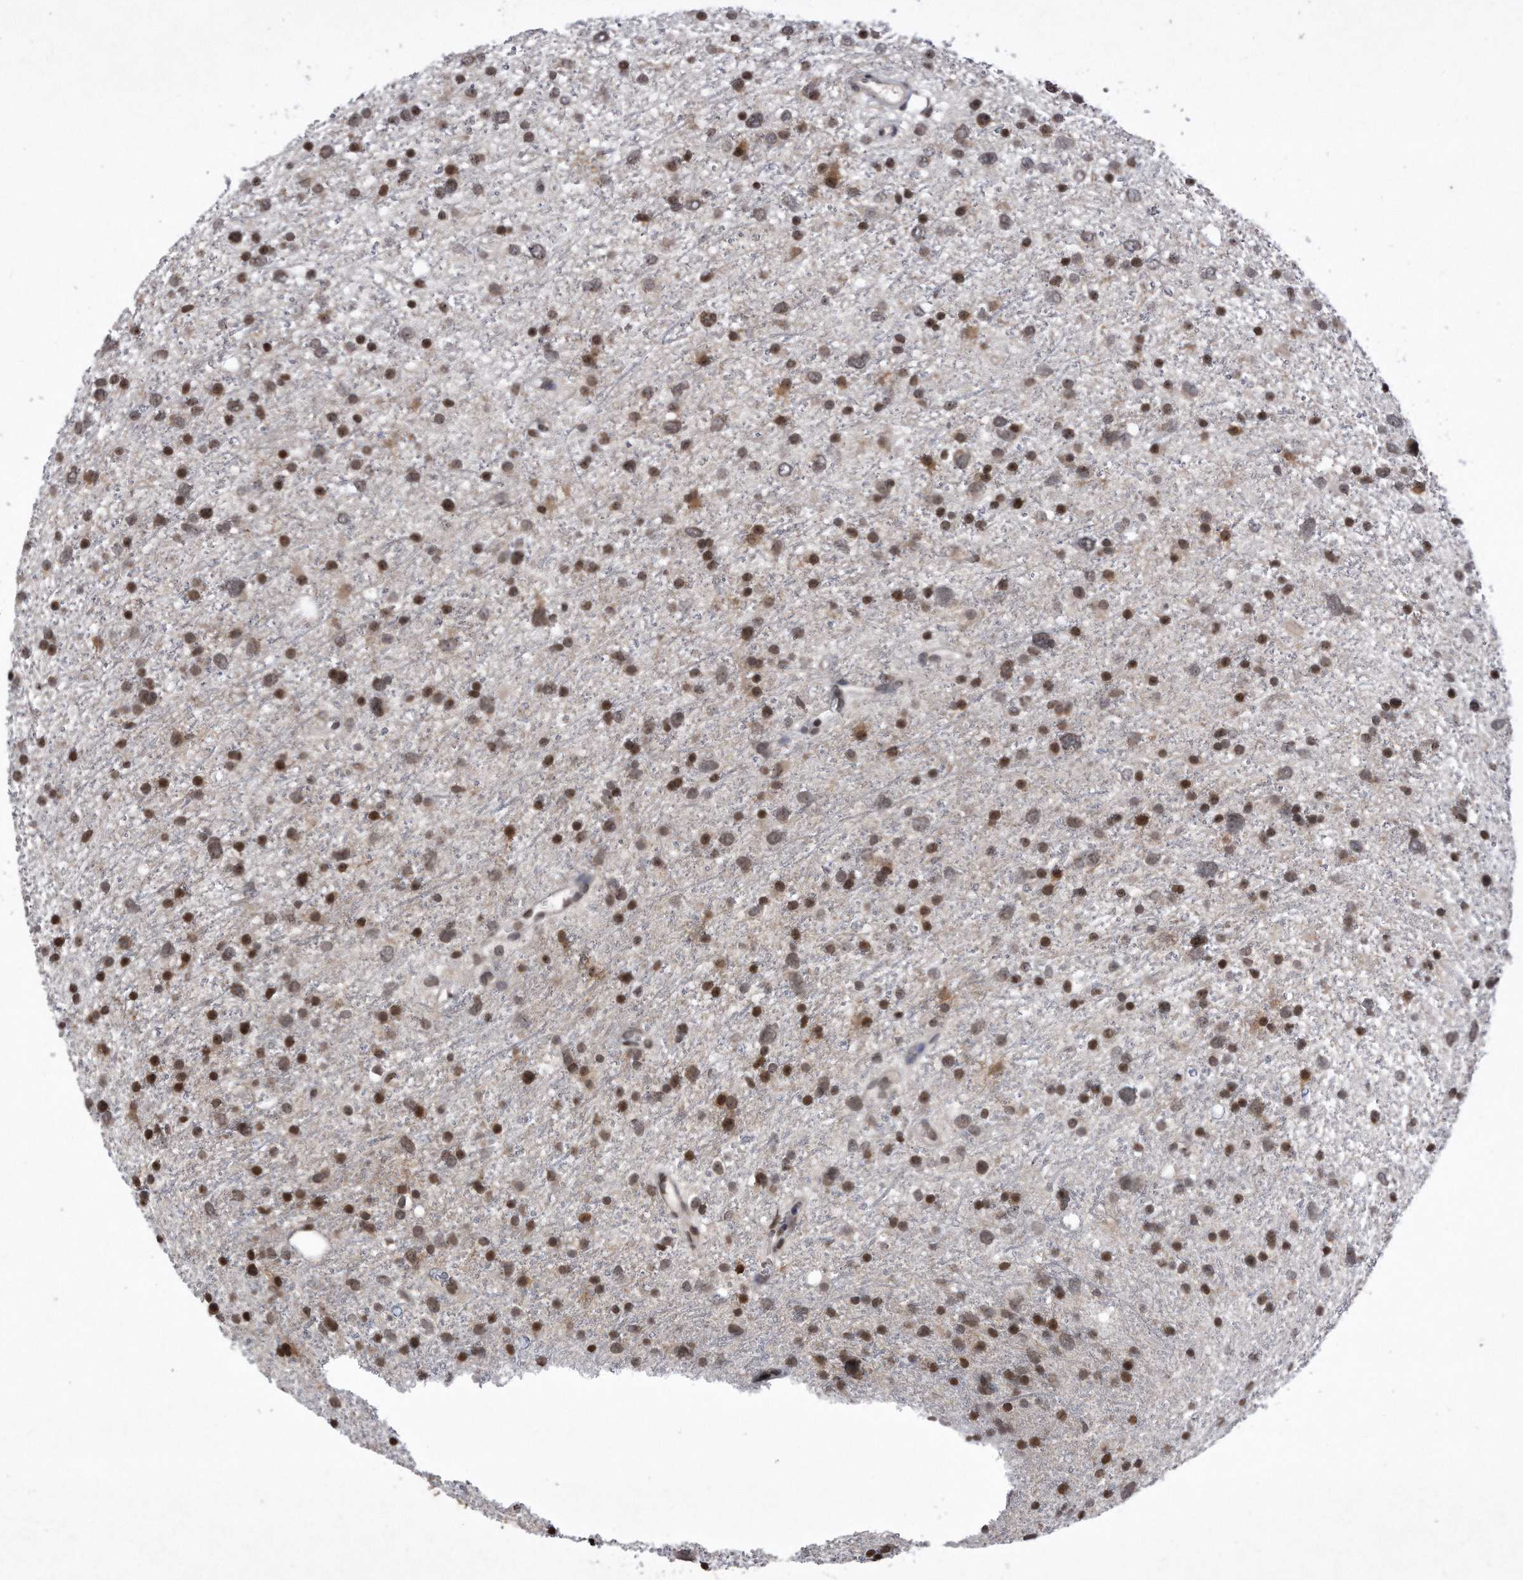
{"staining": {"intensity": "moderate", "quantity": "25%-75%", "location": "cytoplasmic/membranous,nuclear"}, "tissue": "glioma", "cell_type": "Tumor cells", "image_type": "cancer", "snomed": [{"axis": "morphology", "description": "Glioma, malignant, Low grade"}, {"axis": "topography", "description": "Cerebral cortex"}], "caption": "Human glioma stained with a protein marker shows moderate staining in tumor cells.", "gene": "DAB1", "patient": {"sex": "female", "age": 39}}